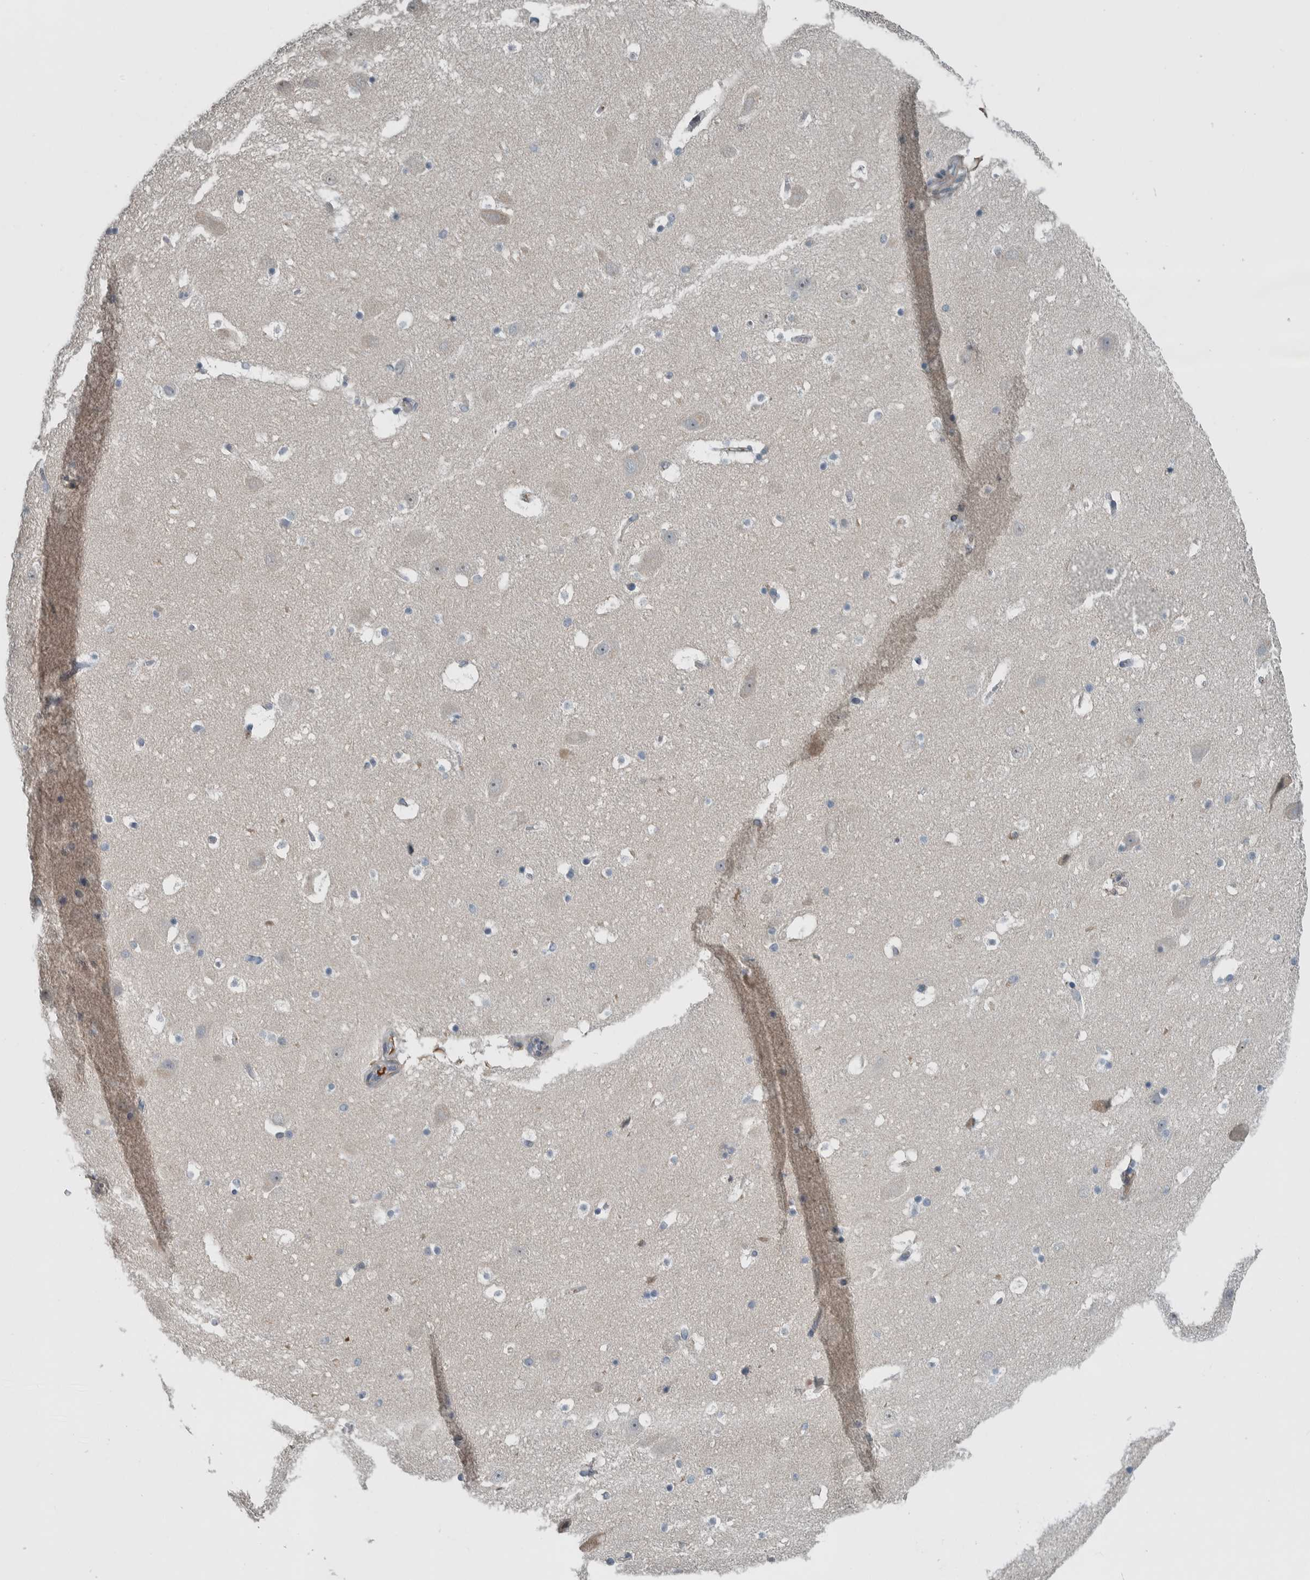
{"staining": {"intensity": "negative", "quantity": "none", "location": "none"}, "tissue": "hippocampus", "cell_type": "Glial cells", "image_type": "normal", "snomed": [{"axis": "morphology", "description": "Normal tissue, NOS"}, {"axis": "topography", "description": "Hippocampus"}], "caption": "Immunohistochemical staining of normal hippocampus exhibits no significant expression in glial cells. (DAB (3,3'-diaminobenzidine) immunohistochemistry, high magnification).", "gene": "SERPINC1", "patient": {"sex": "male", "age": 45}}